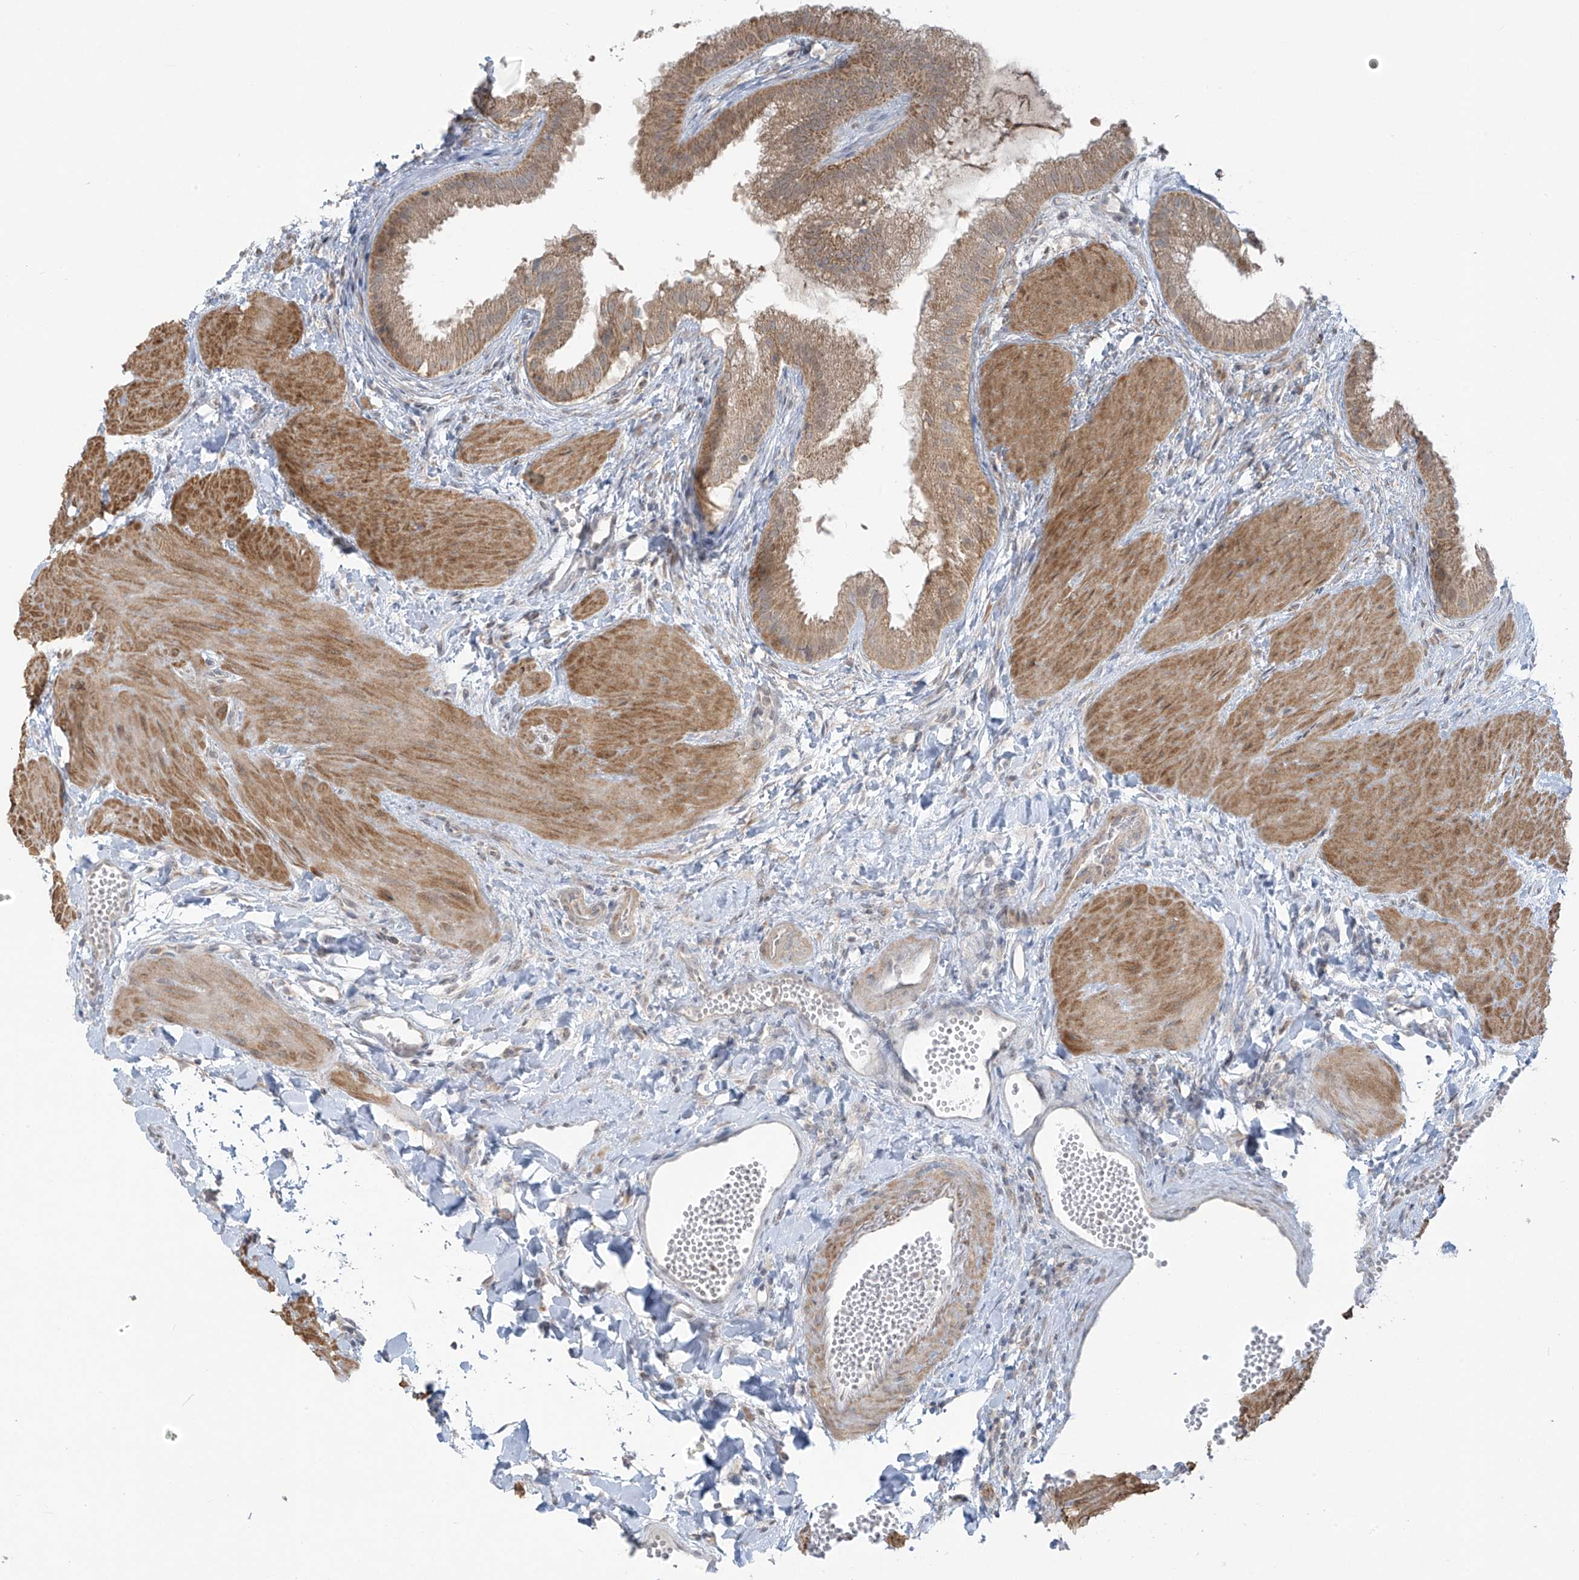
{"staining": {"intensity": "moderate", "quantity": ">75%", "location": "cytoplasmic/membranous"}, "tissue": "gallbladder", "cell_type": "Glandular cells", "image_type": "normal", "snomed": [{"axis": "morphology", "description": "Normal tissue, NOS"}, {"axis": "topography", "description": "Gallbladder"}], "caption": "A high-resolution photomicrograph shows IHC staining of benign gallbladder, which reveals moderate cytoplasmic/membranous expression in about >75% of glandular cells. The staining was performed using DAB, with brown indicating positive protein expression. Nuclei are stained blue with hematoxylin.", "gene": "HDDC2", "patient": {"sex": "male", "age": 55}}